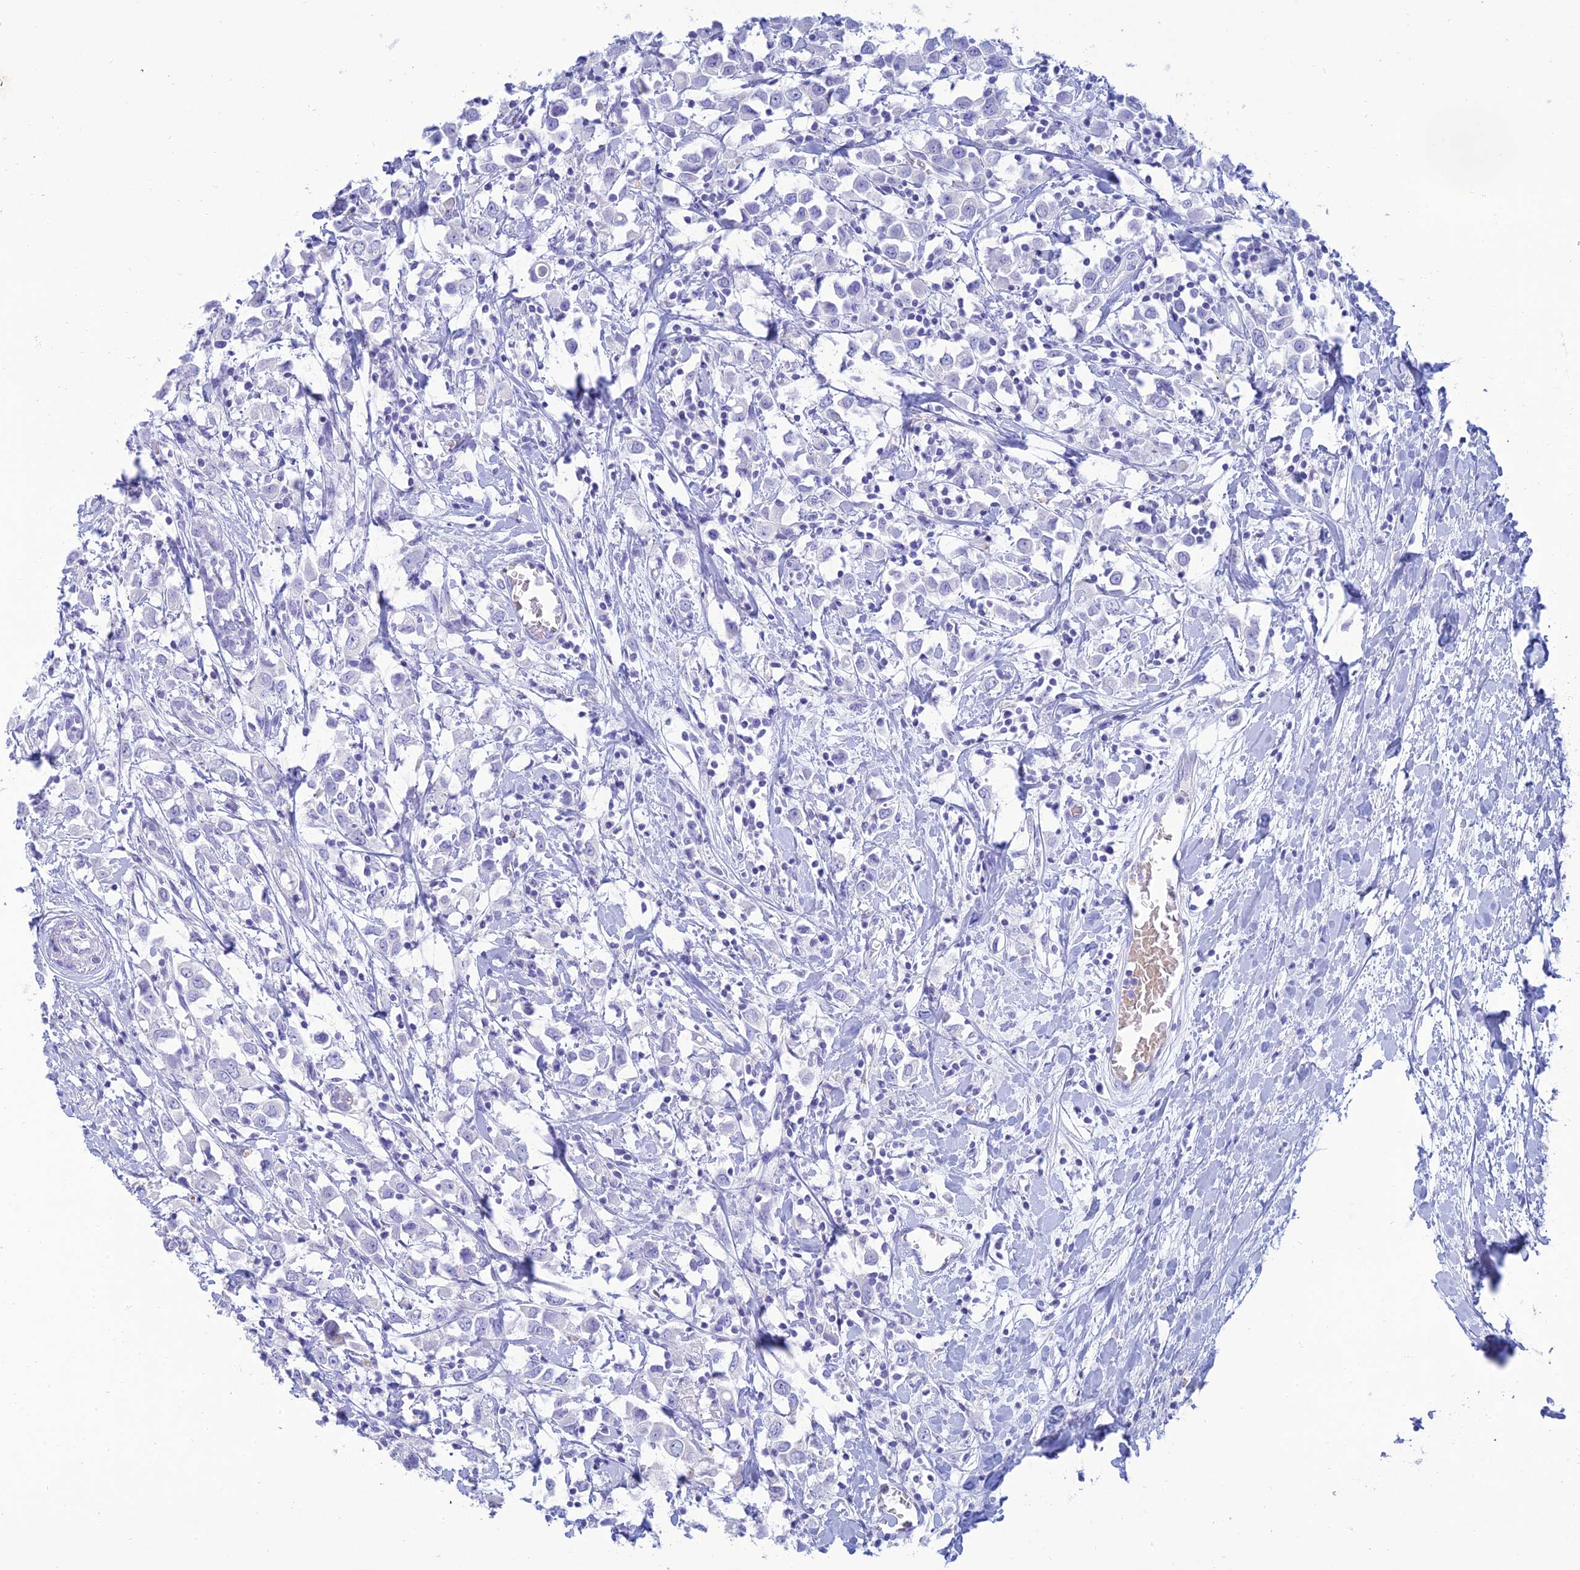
{"staining": {"intensity": "negative", "quantity": "none", "location": "none"}, "tissue": "breast cancer", "cell_type": "Tumor cells", "image_type": "cancer", "snomed": [{"axis": "morphology", "description": "Duct carcinoma"}, {"axis": "topography", "description": "Breast"}], "caption": "Photomicrograph shows no significant protein staining in tumor cells of breast cancer.", "gene": "MAL2", "patient": {"sex": "female", "age": 61}}